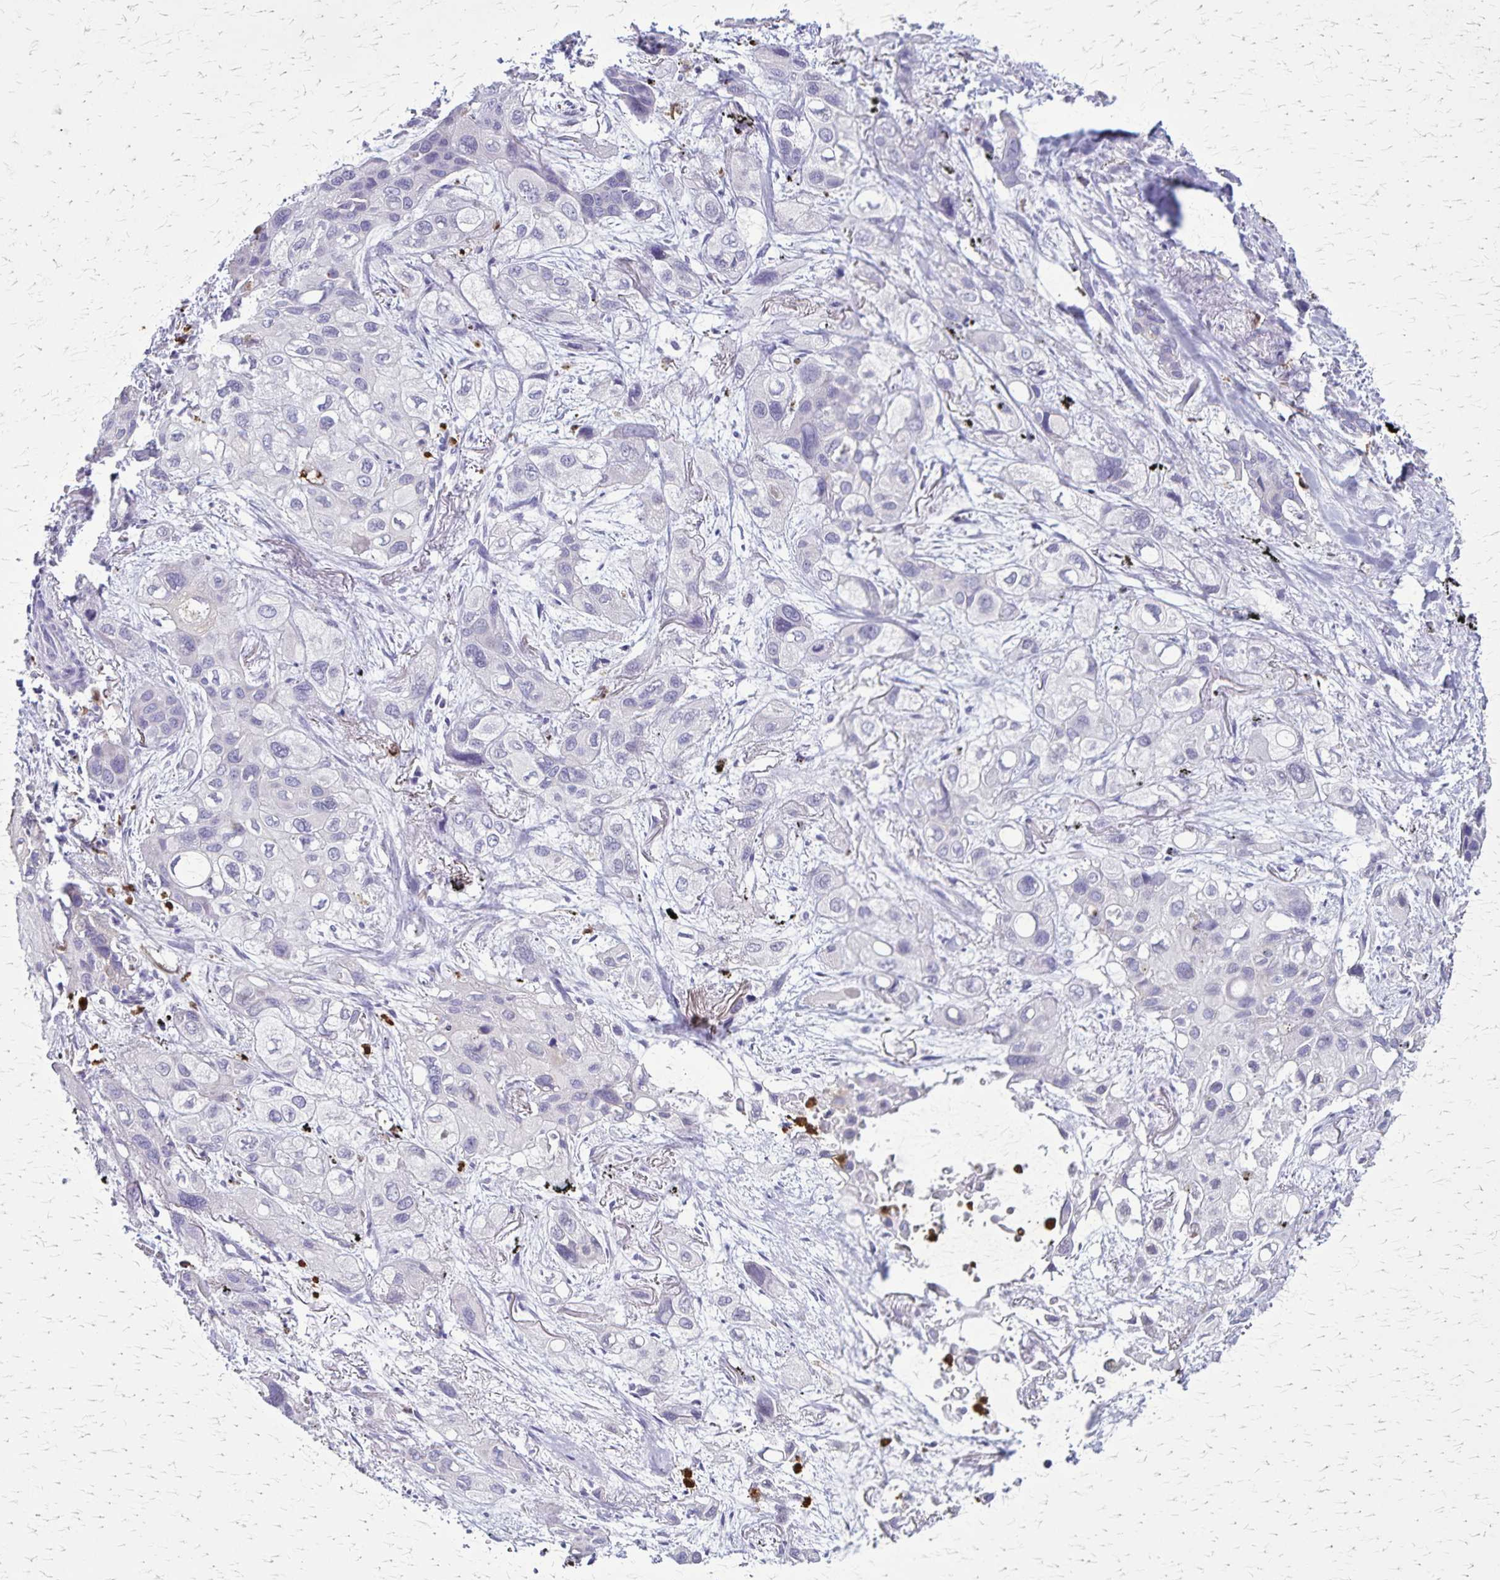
{"staining": {"intensity": "negative", "quantity": "none", "location": "none"}, "tissue": "lung cancer", "cell_type": "Tumor cells", "image_type": "cancer", "snomed": [{"axis": "morphology", "description": "Squamous cell carcinoma, NOS"}, {"axis": "morphology", "description": "Squamous cell carcinoma, metastatic, NOS"}, {"axis": "topography", "description": "Lung"}], "caption": "This is an IHC image of human lung cancer (metastatic squamous cell carcinoma). There is no positivity in tumor cells.", "gene": "ULBP3", "patient": {"sex": "male", "age": 59}}